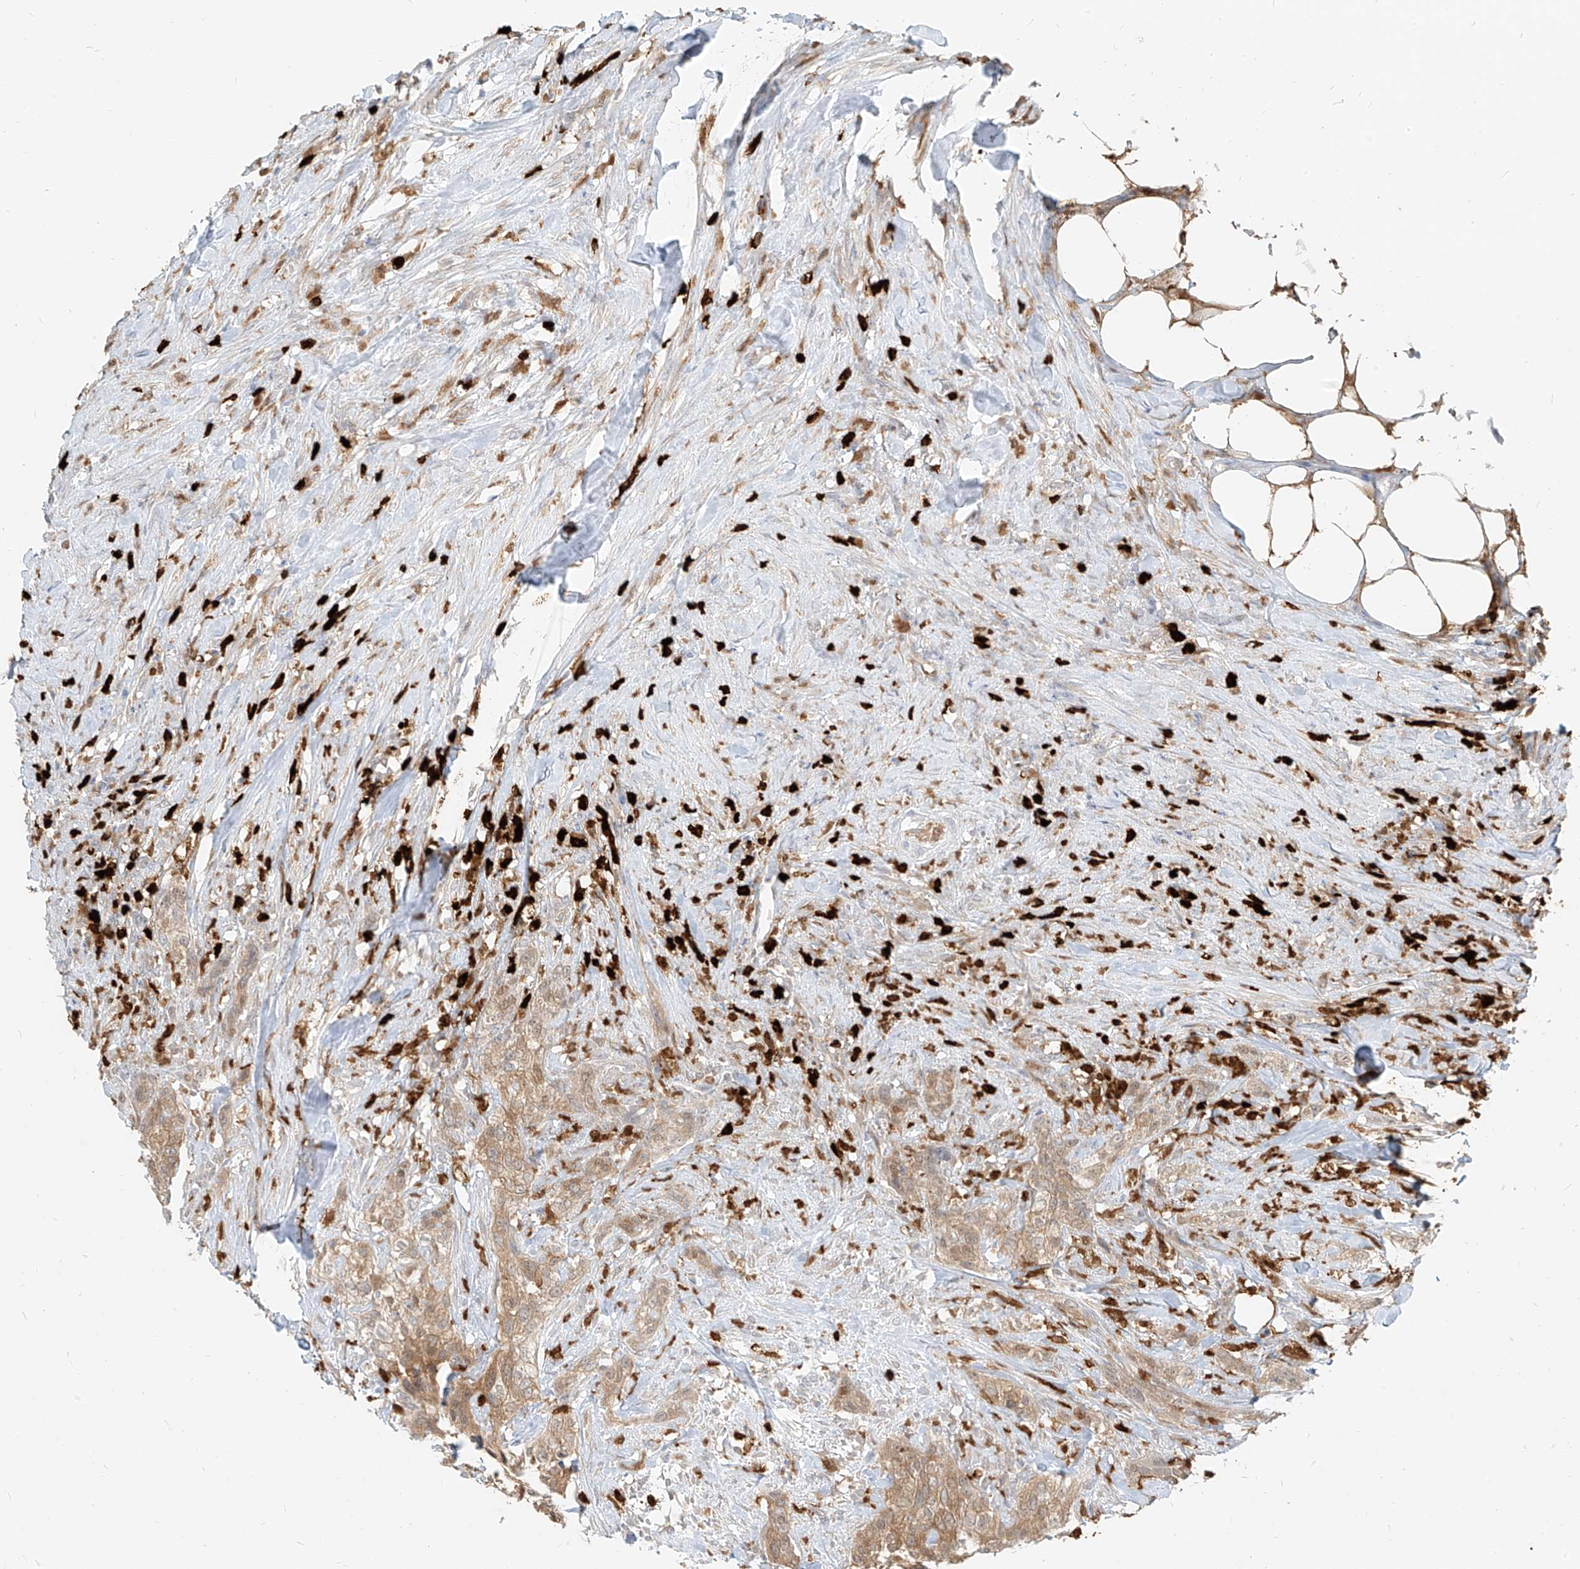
{"staining": {"intensity": "weak", "quantity": ">75%", "location": "cytoplasmic/membranous"}, "tissue": "urothelial cancer", "cell_type": "Tumor cells", "image_type": "cancer", "snomed": [{"axis": "morphology", "description": "Urothelial carcinoma, High grade"}, {"axis": "topography", "description": "Urinary bladder"}], "caption": "This is an image of immunohistochemistry (IHC) staining of urothelial cancer, which shows weak expression in the cytoplasmic/membranous of tumor cells.", "gene": "PGD", "patient": {"sex": "male", "age": 35}}